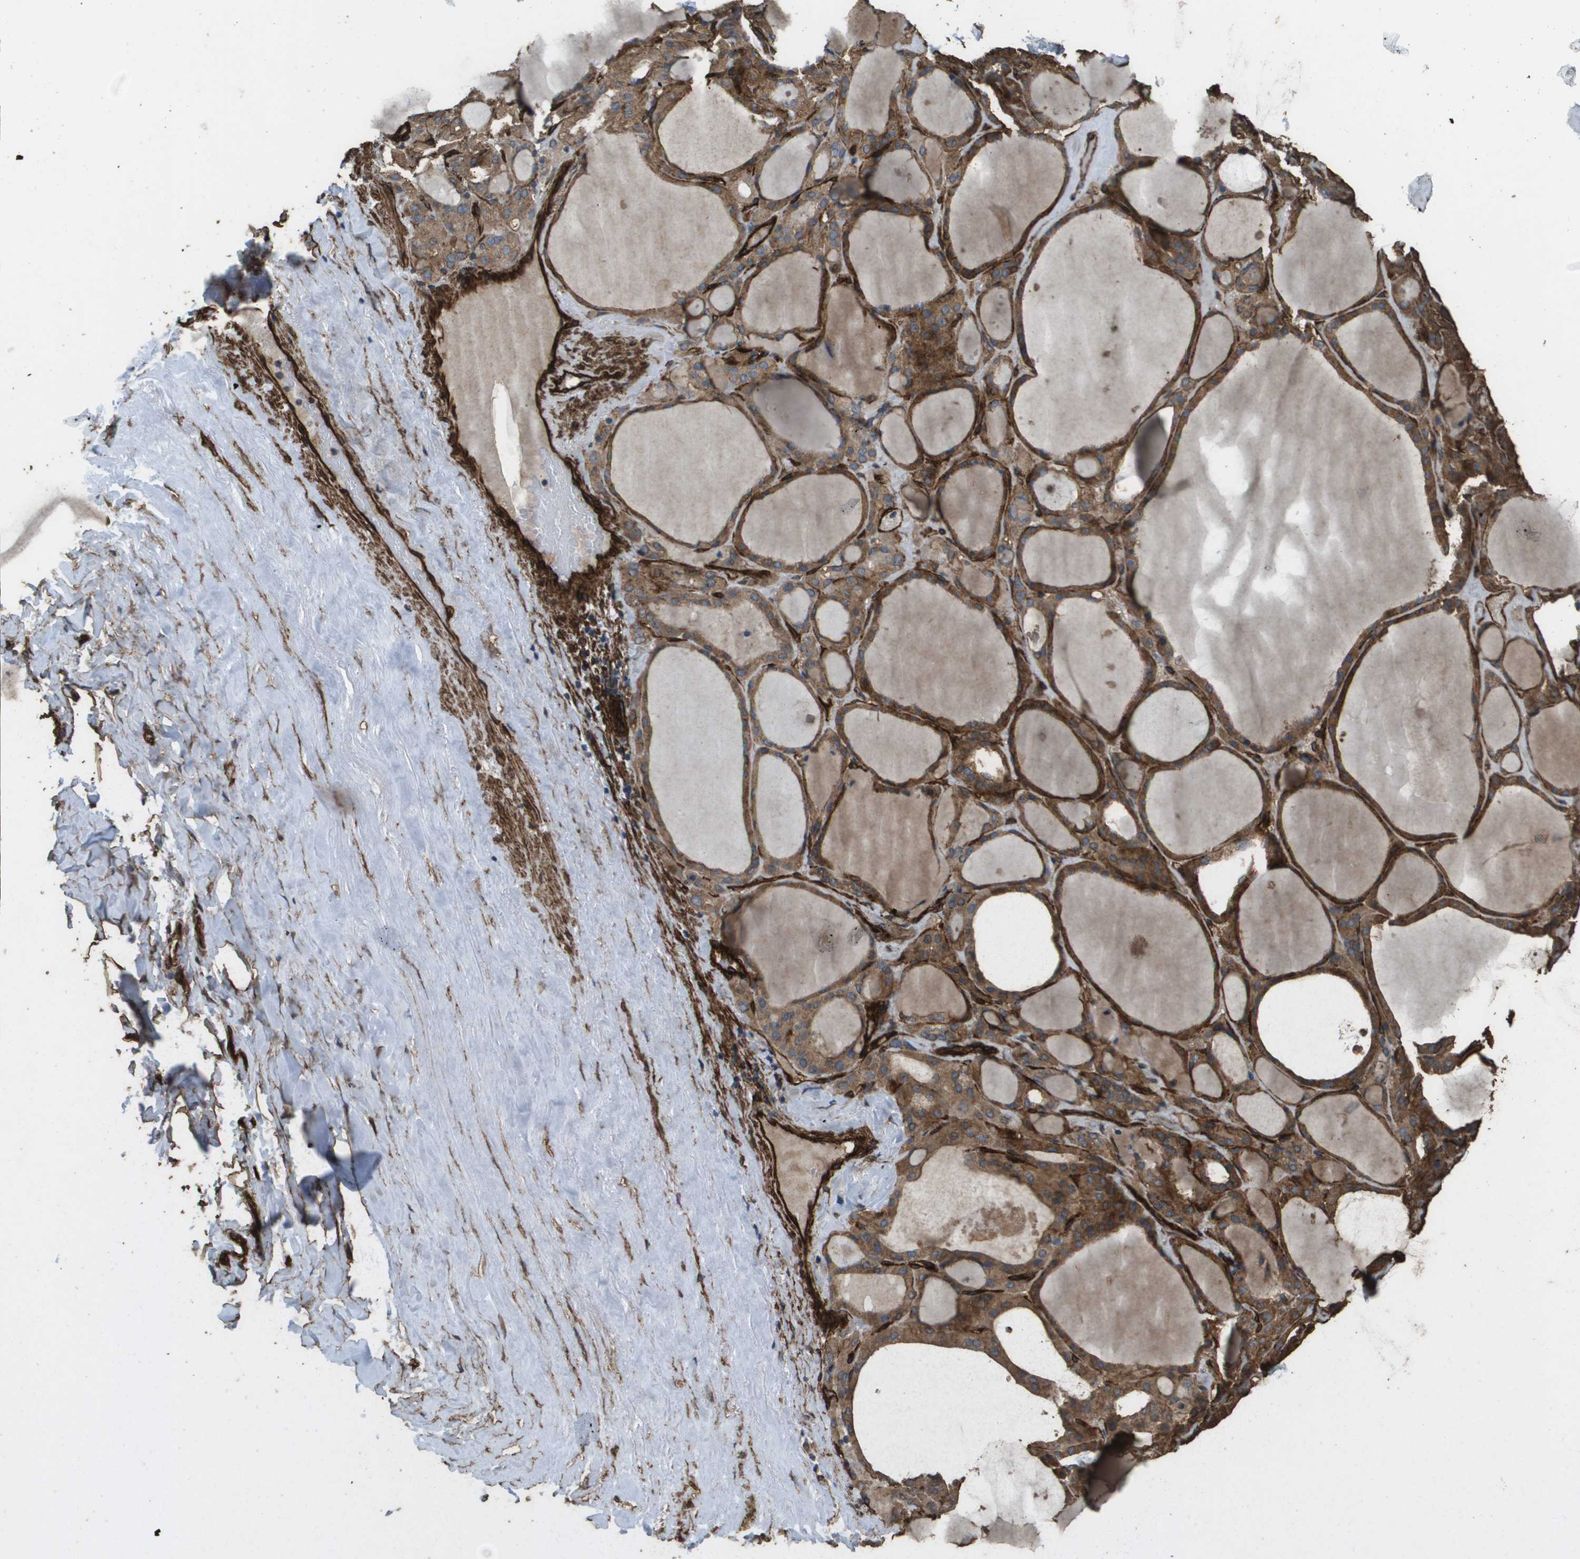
{"staining": {"intensity": "moderate", "quantity": ">75%", "location": "cytoplasmic/membranous"}, "tissue": "thyroid gland", "cell_type": "Glandular cells", "image_type": "normal", "snomed": [{"axis": "morphology", "description": "Normal tissue, NOS"}, {"axis": "morphology", "description": "Carcinoma, NOS"}, {"axis": "topography", "description": "Thyroid gland"}], "caption": "High-magnification brightfield microscopy of benign thyroid gland stained with DAB (3,3'-diaminobenzidine) (brown) and counterstained with hematoxylin (blue). glandular cells exhibit moderate cytoplasmic/membranous expression is appreciated in approximately>75% of cells.", "gene": "AAMP", "patient": {"sex": "female", "age": 86}}